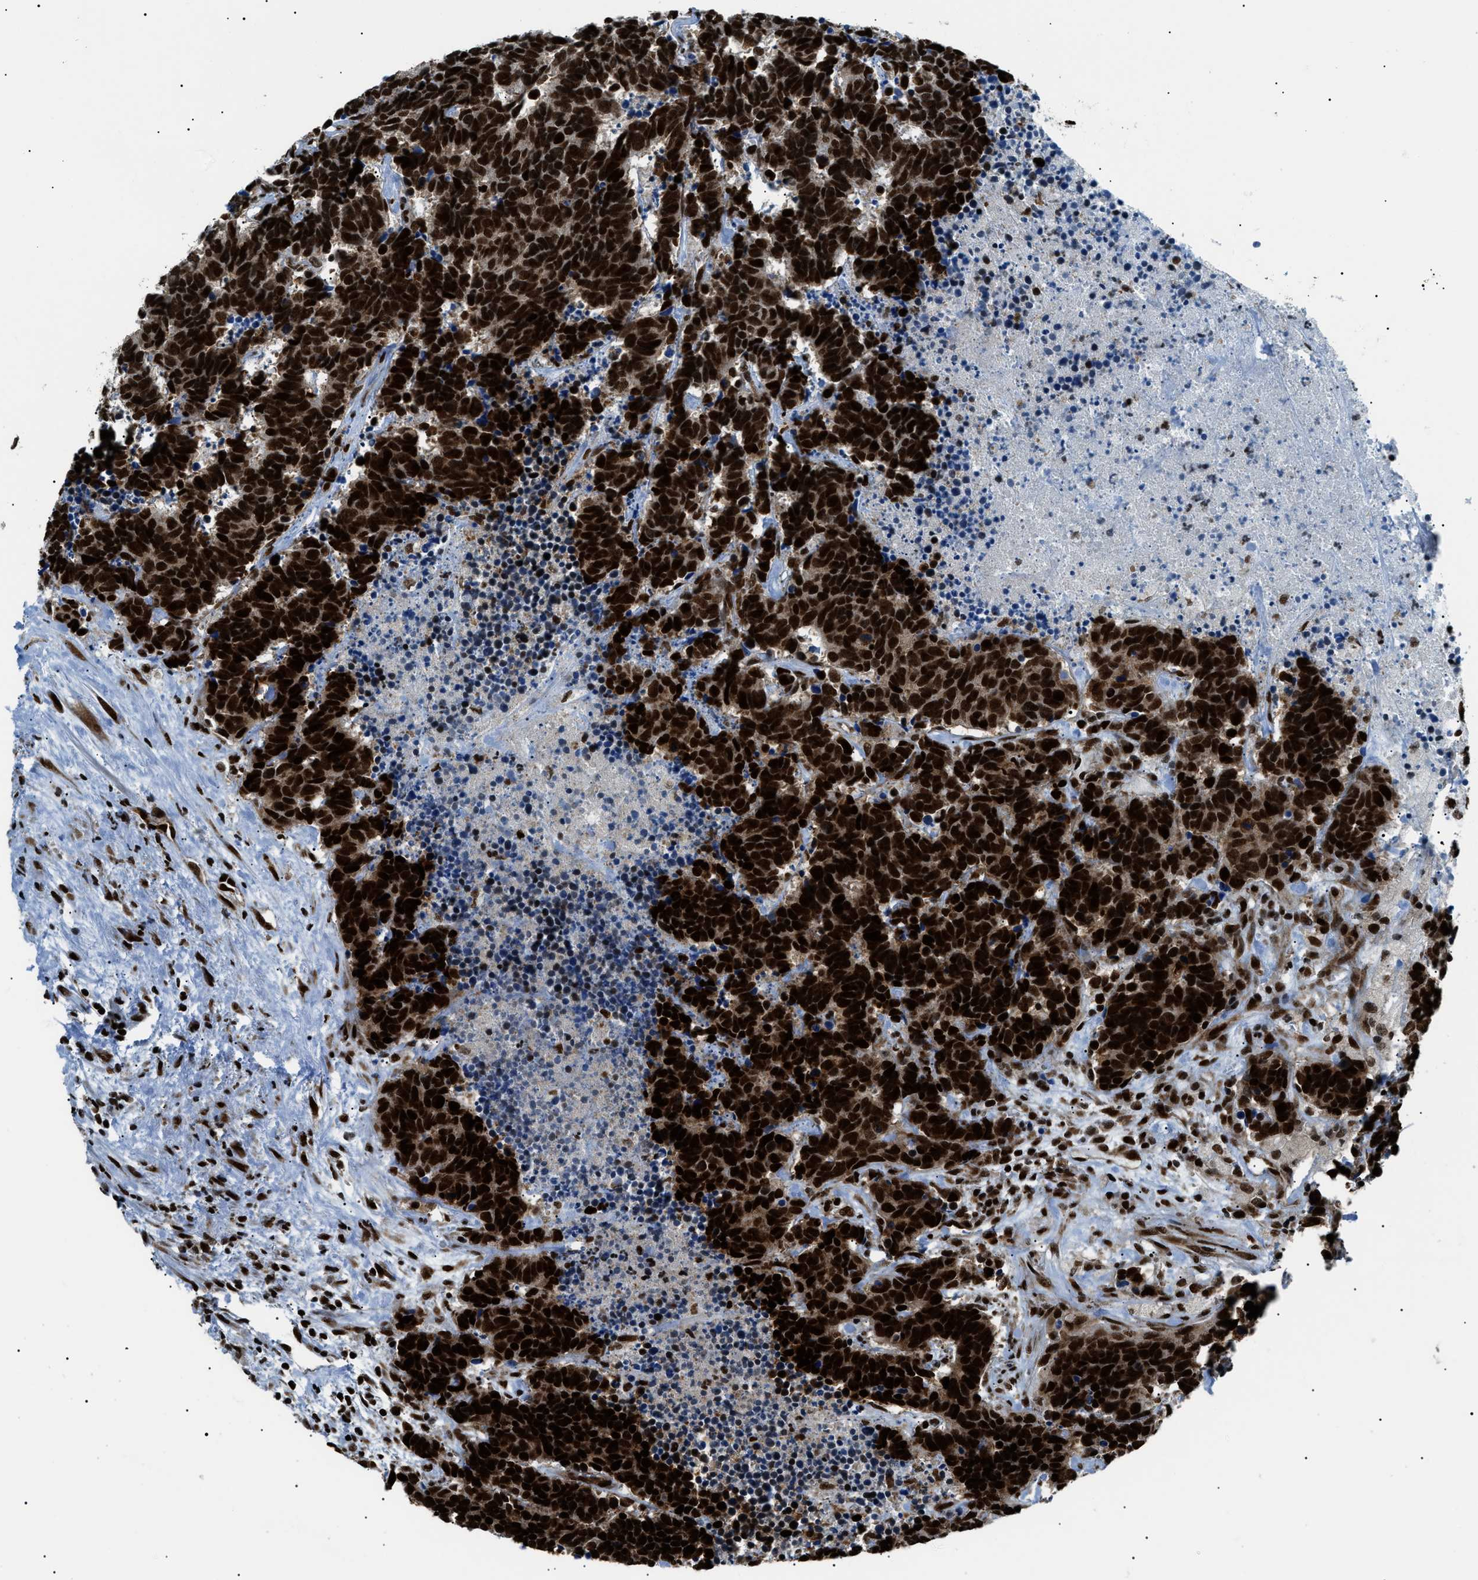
{"staining": {"intensity": "strong", "quantity": ">75%", "location": "nuclear"}, "tissue": "carcinoid", "cell_type": "Tumor cells", "image_type": "cancer", "snomed": [{"axis": "morphology", "description": "Carcinoma, NOS"}, {"axis": "morphology", "description": "Carcinoid, malignant, NOS"}, {"axis": "topography", "description": "Urinary bladder"}], "caption": "Immunohistochemistry (IHC) of human carcinoma reveals high levels of strong nuclear expression in about >75% of tumor cells.", "gene": "HNRNPK", "patient": {"sex": "male", "age": 57}}